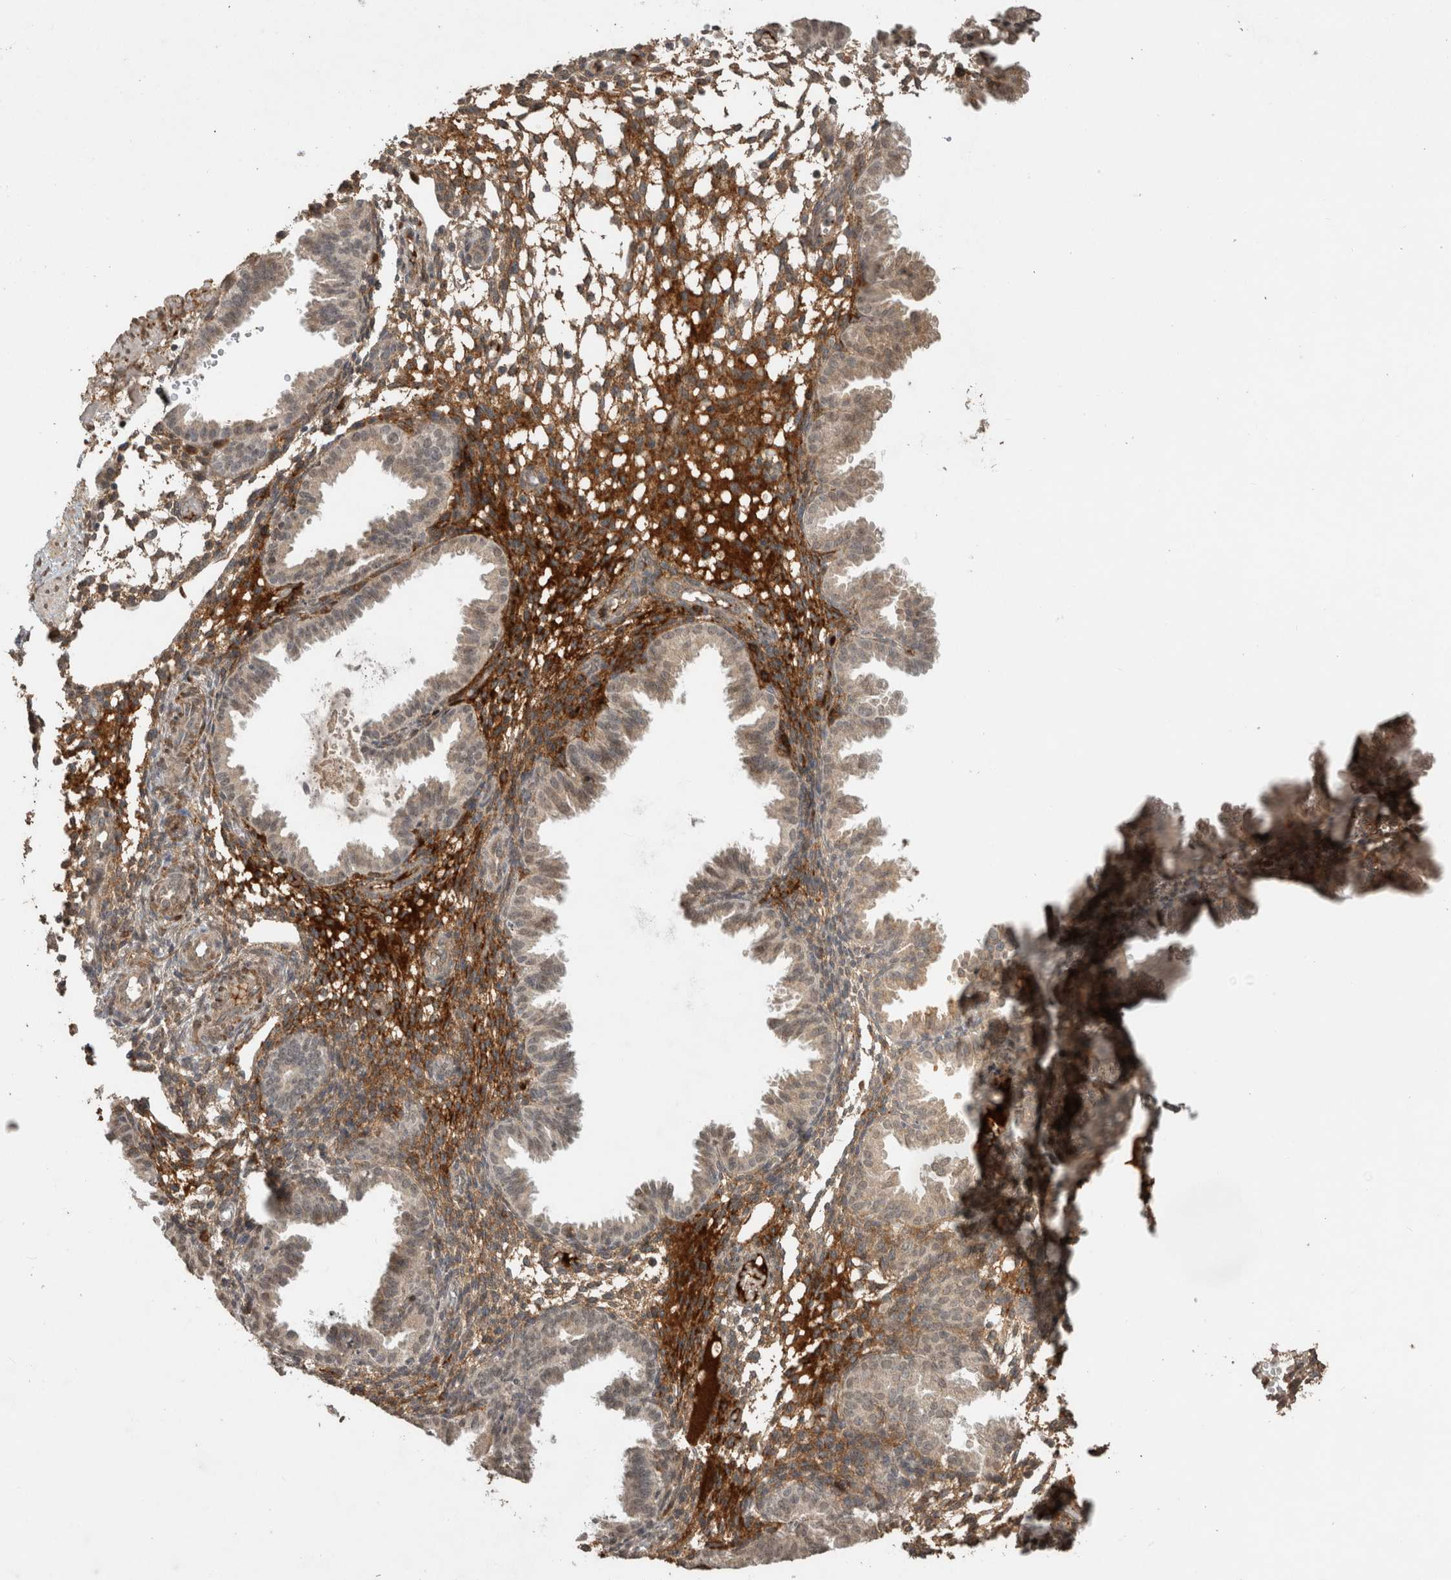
{"staining": {"intensity": "moderate", "quantity": "25%-75%", "location": "cytoplasmic/membranous"}, "tissue": "endometrium", "cell_type": "Cells in endometrial stroma", "image_type": "normal", "snomed": [{"axis": "morphology", "description": "Normal tissue, NOS"}, {"axis": "topography", "description": "Endometrium"}], "caption": "Immunohistochemistry (IHC) of unremarkable human endometrium exhibits medium levels of moderate cytoplasmic/membranous expression in approximately 25%-75% of cells in endometrial stroma. (Stains: DAB (3,3'-diaminobenzidine) in brown, nuclei in blue, Microscopy: brightfield microscopy at high magnification).", "gene": "FAM3A", "patient": {"sex": "female", "age": 33}}